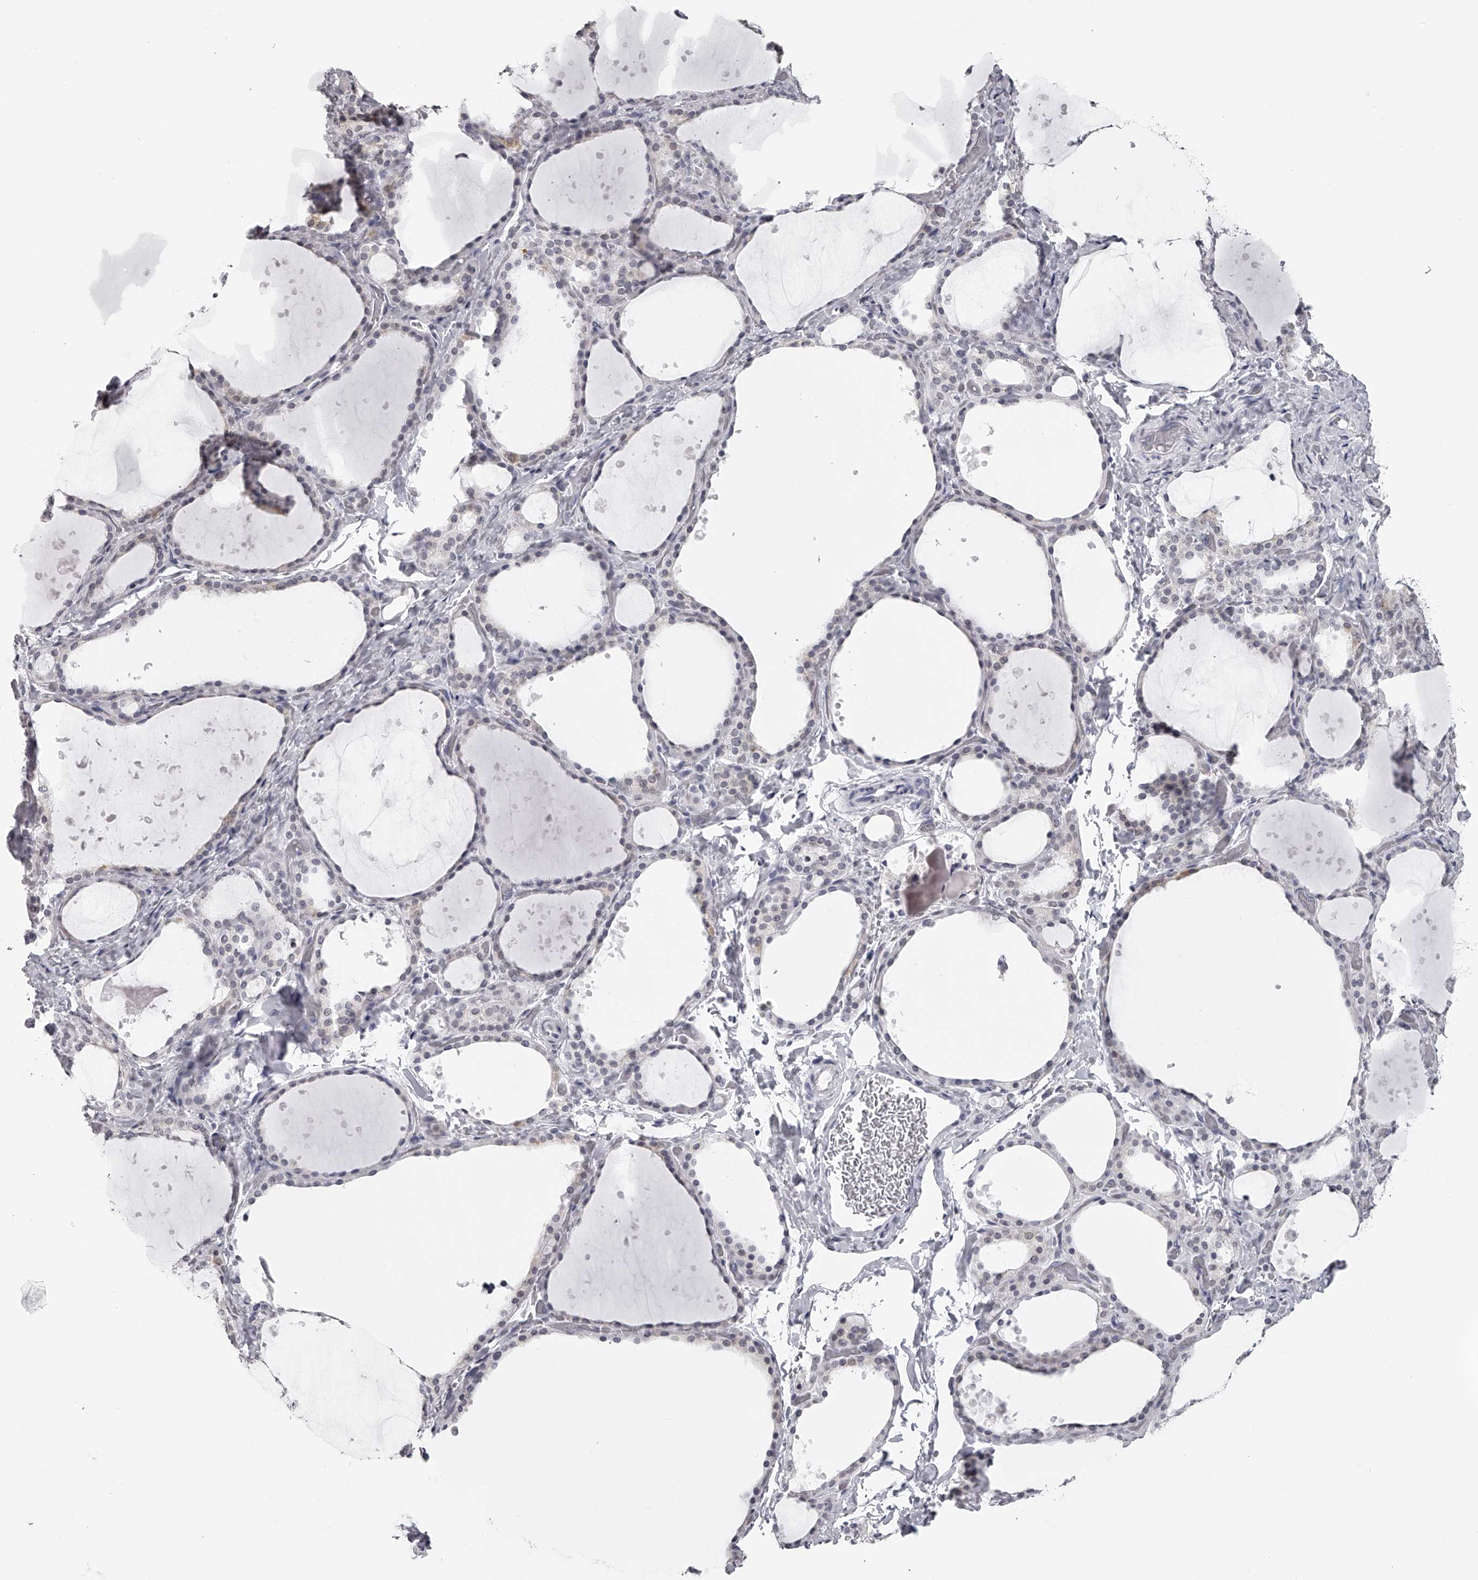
{"staining": {"intensity": "negative", "quantity": "none", "location": "none"}, "tissue": "thyroid gland", "cell_type": "Glandular cells", "image_type": "normal", "snomed": [{"axis": "morphology", "description": "Normal tissue, NOS"}, {"axis": "topography", "description": "Thyroid gland"}], "caption": "Immunohistochemistry micrograph of unremarkable human thyroid gland stained for a protein (brown), which reveals no expression in glandular cells. Brightfield microscopy of immunohistochemistry (IHC) stained with DAB (brown) and hematoxylin (blue), captured at high magnification.", "gene": "SEC11C", "patient": {"sex": "female", "age": 44}}